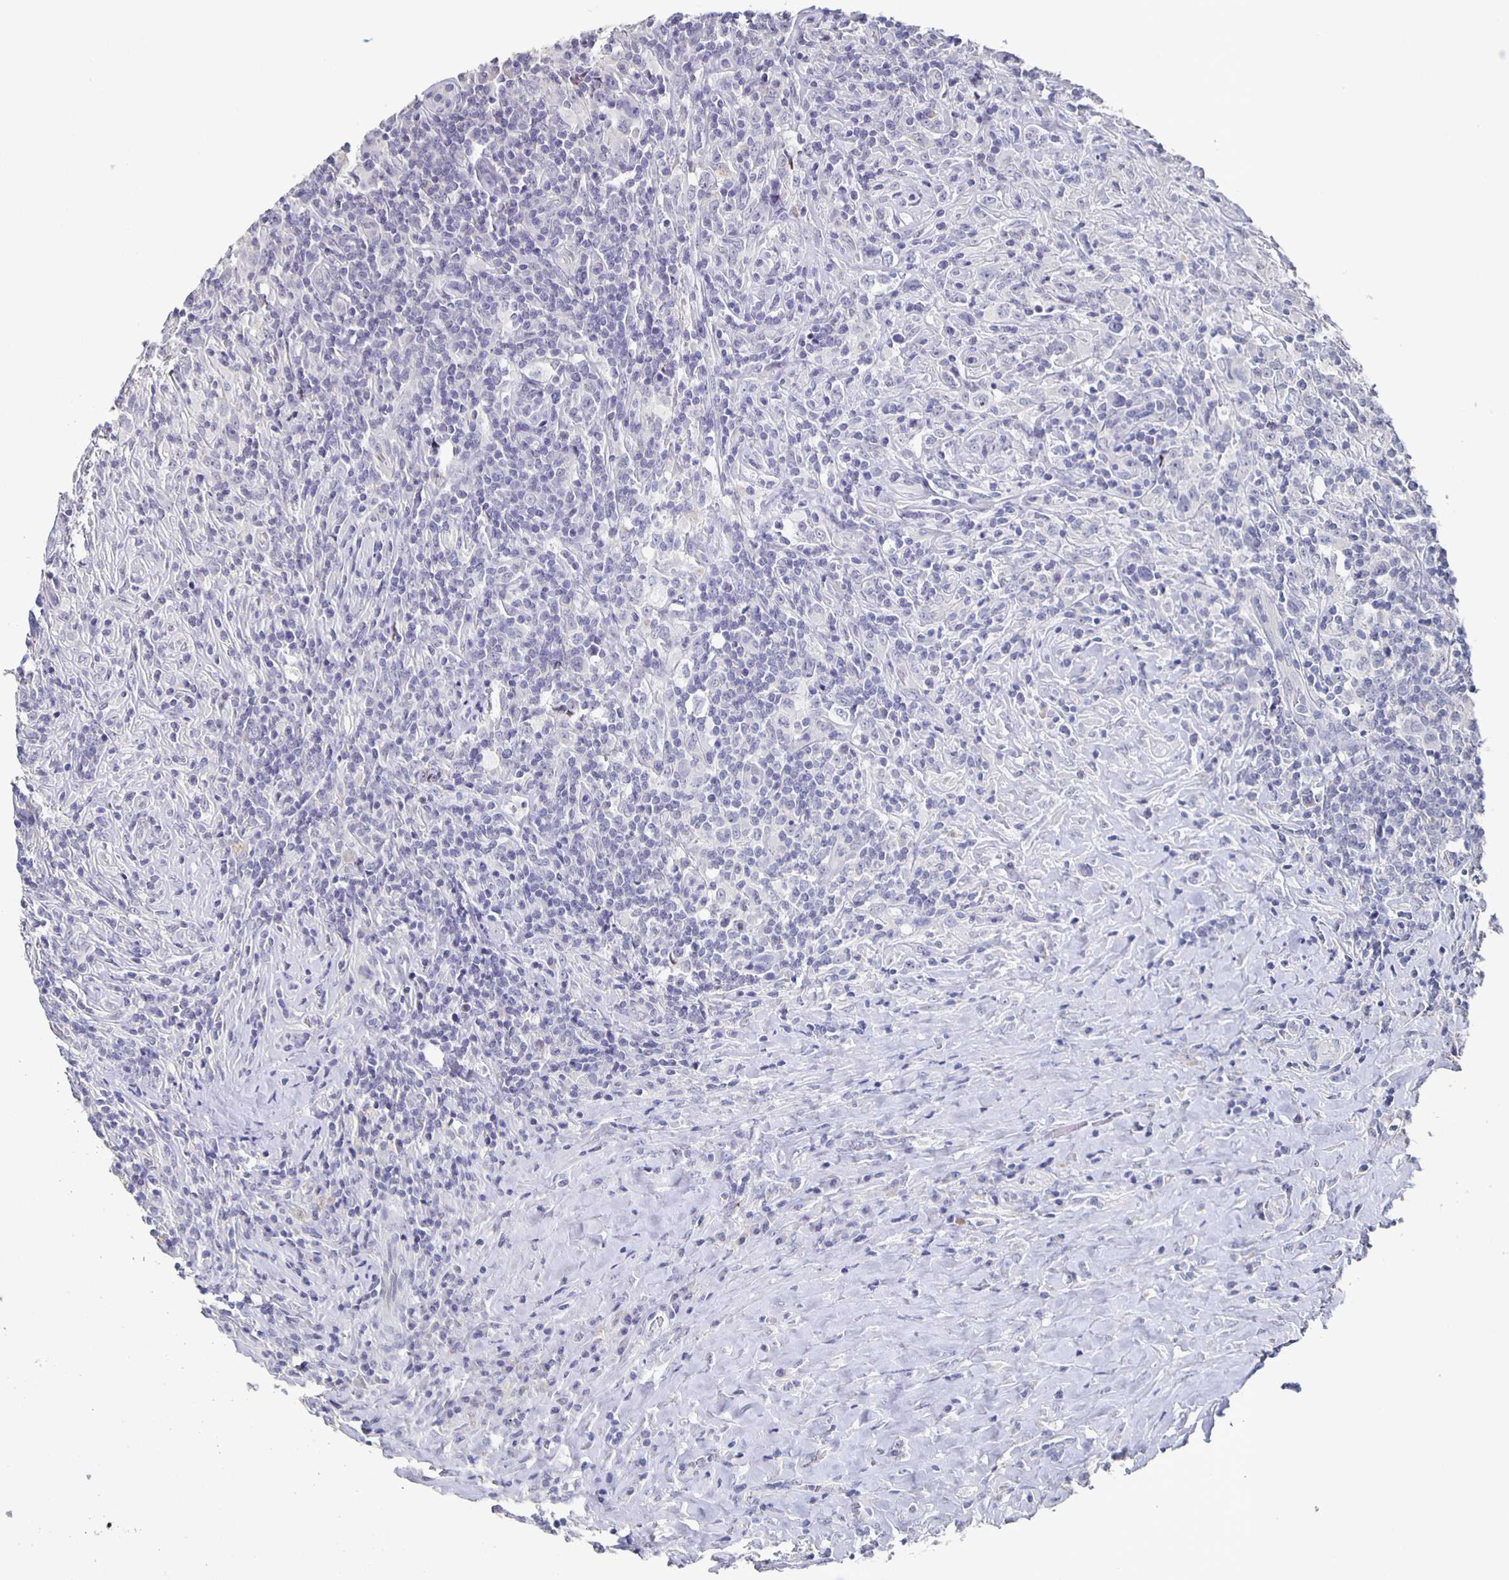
{"staining": {"intensity": "negative", "quantity": "none", "location": "none"}, "tissue": "lymphoma", "cell_type": "Tumor cells", "image_type": "cancer", "snomed": [{"axis": "morphology", "description": "Hodgkin's disease, NOS"}, {"axis": "topography", "description": "Lymph node"}], "caption": "This is an immunohistochemistry (IHC) image of human lymphoma. There is no expression in tumor cells.", "gene": "CACNA2D2", "patient": {"sex": "female", "age": 18}}